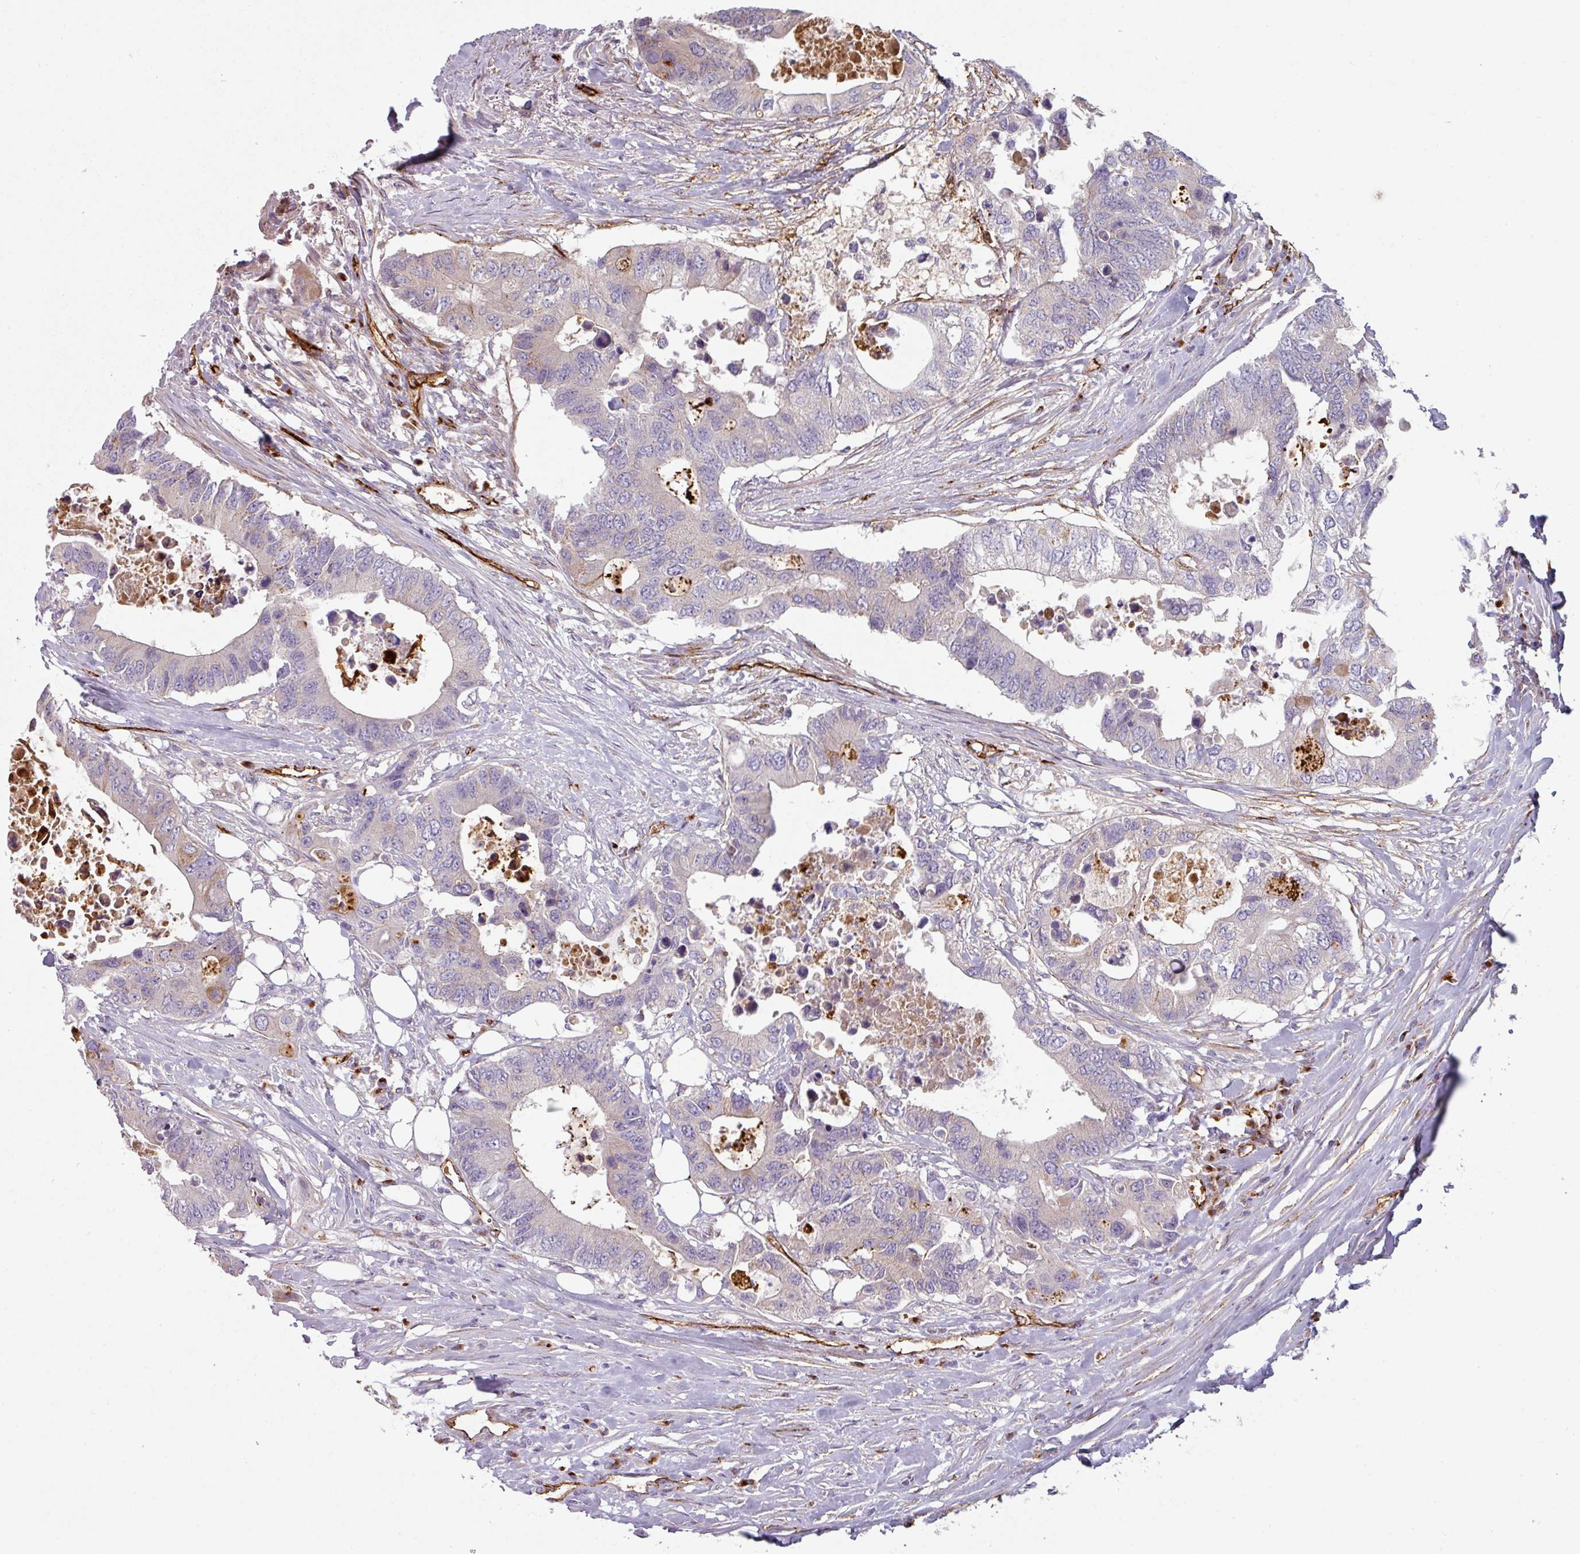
{"staining": {"intensity": "weak", "quantity": "<25%", "location": "cytoplasmic/membranous"}, "tissue": "colorectal cancer", "cell_type": "Tumor cells", "image_type": "cancer", "snomed": [{"axis": "morphology", "description": "Adenocarcinoma, NOS"}, {"axis": "topography", "description": "Colon"}], "caption": "Human colorectal cancer stained for a protein using immunohistochemistry demonstrates no positivity in tumor cells.", "gene": "PRODH2", "patient": {"sex": "male", "age": 71}}